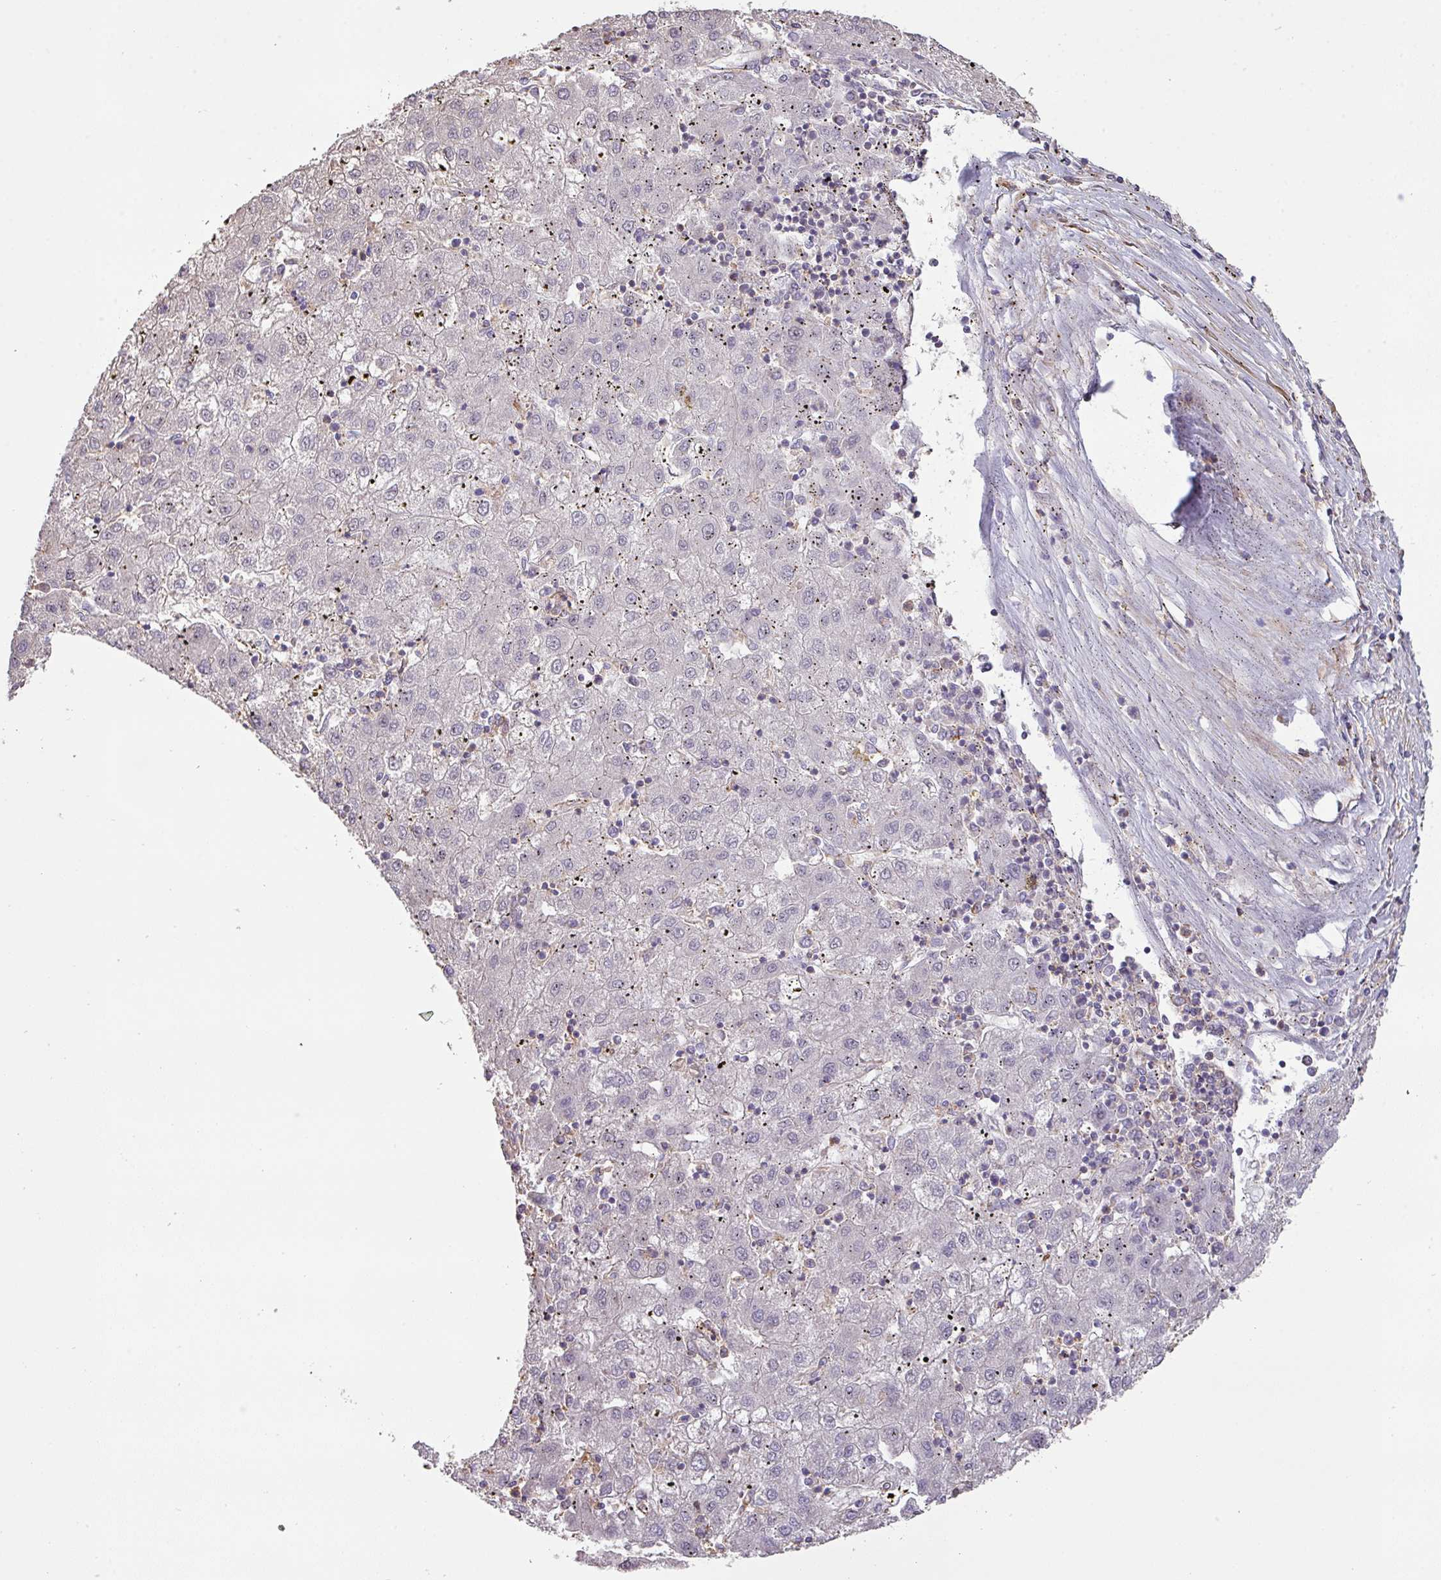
{"staining": {"intensity": "negative", "quantity": "none", "location": "none"}, "tissue": "liver cancer", "cell_type": "Tumor cells", "image_type": "cancer", "snomed": [{"axis": "morphology", "description": "Carcinoma, Hepatocellular, NOS"}, {"axis": "topography", "description": "Liver"}], "caption": "A histopathology image of hepatocellular carcinoma (liver) stained for a protein shows no brown staining in tumor cells.", "gene": "LRRC41", "patient": {"sex": "male", "age": 72}}